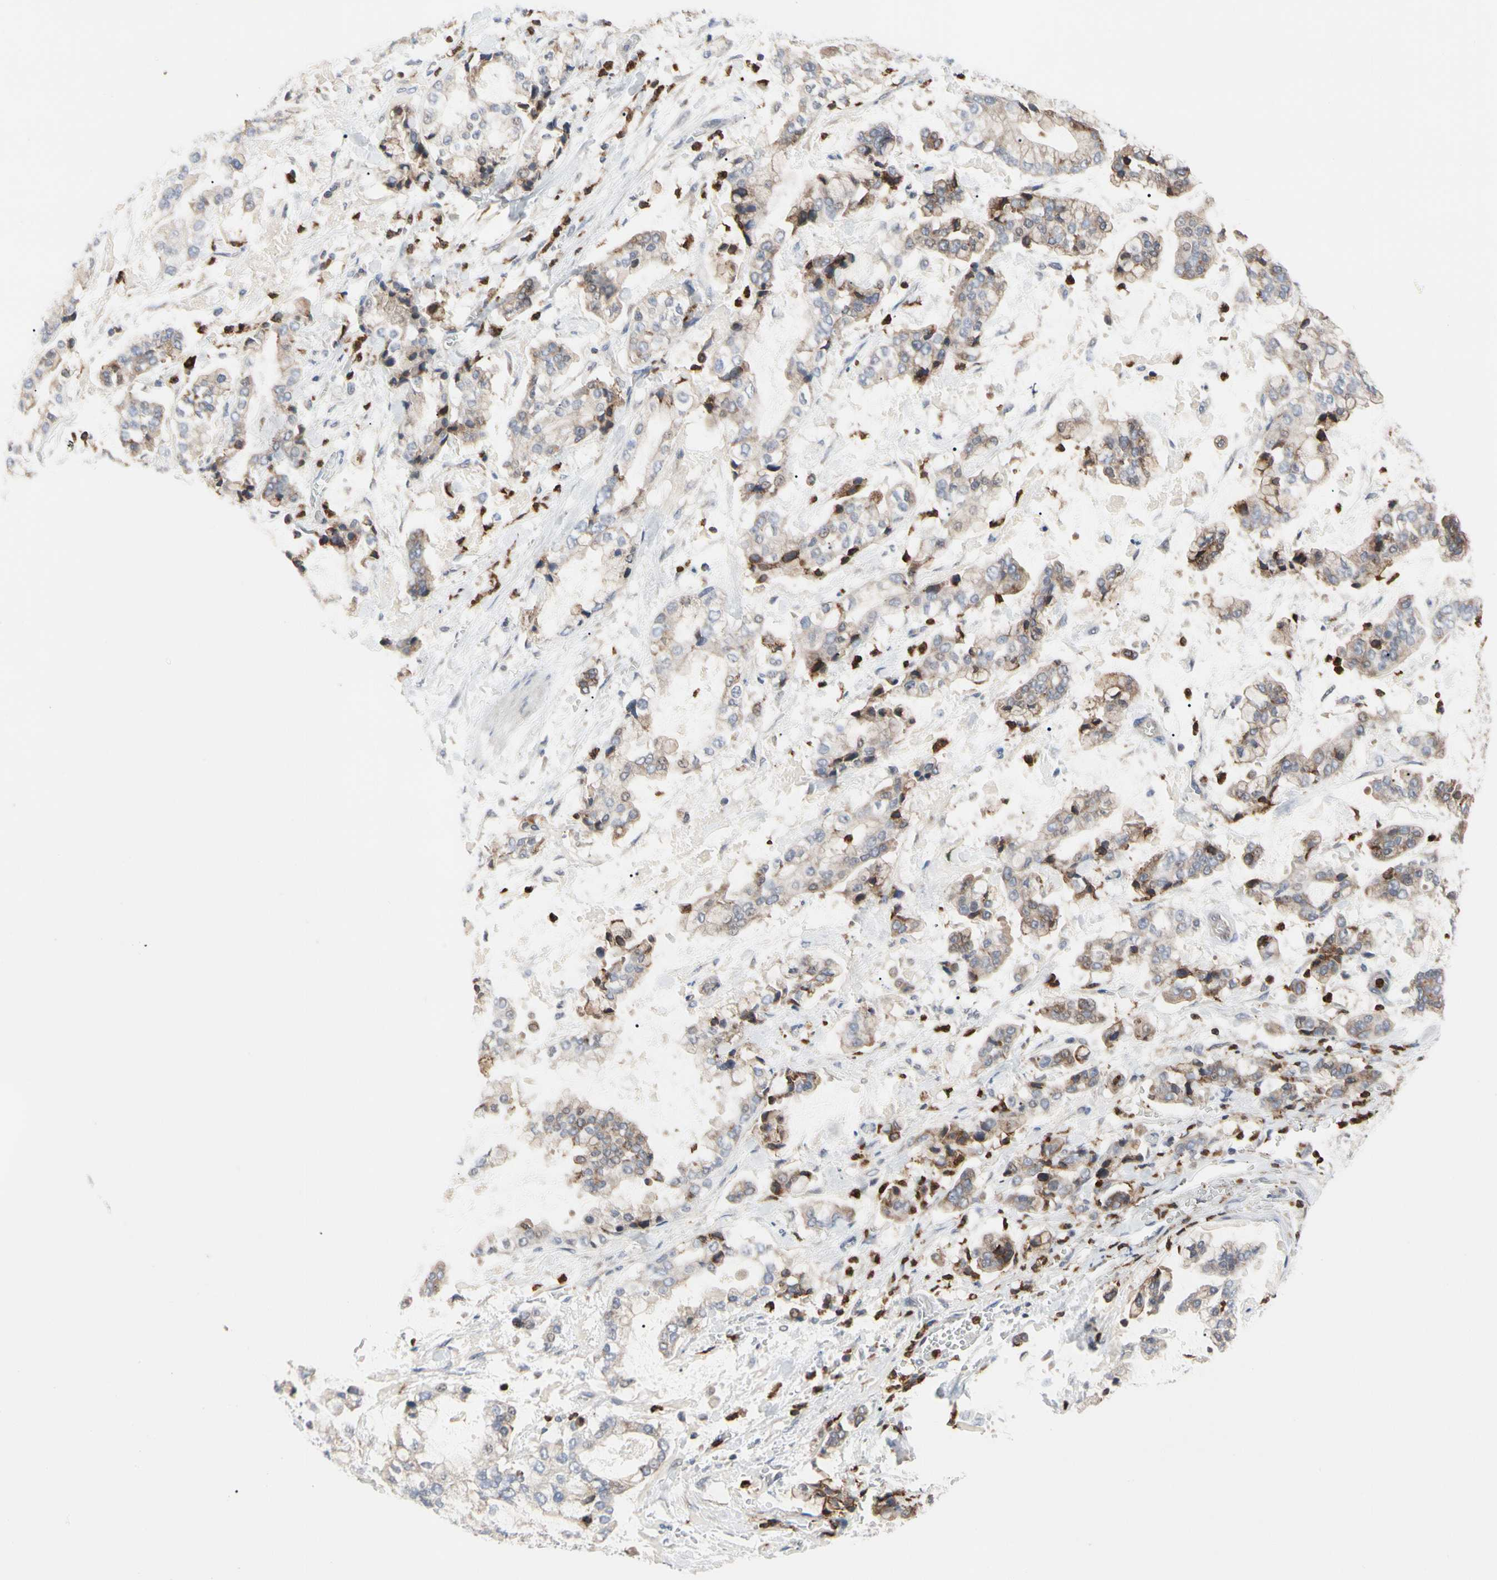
{"staining": {"intensity": "weak", "quantity": "25%-75%", "location": "cytoplasmic/membranous"}, "tissue": "stomach cancer", "cell_type": "Tumor cells", "image_type": "cancer", "snomed": [{"axis": "morphology", "description": "Normal tissue, NOS"}, {"axis": "morphology", "description": "Adenocarcinoma, NOS"}, {"axis": "topography", "description": "Stomach, upper"}, {"axis": "topography", "description": "Stomach"}], "caption": "Immunohistochemical staining of human stomach cancer (adenocarcinoma) shows low levels of weak cytoplasmic/membranous protein expression in about 25%-75% of tumor cells.", "gene": "MCL1", "patient": {"sex": "male", "age": 76}}